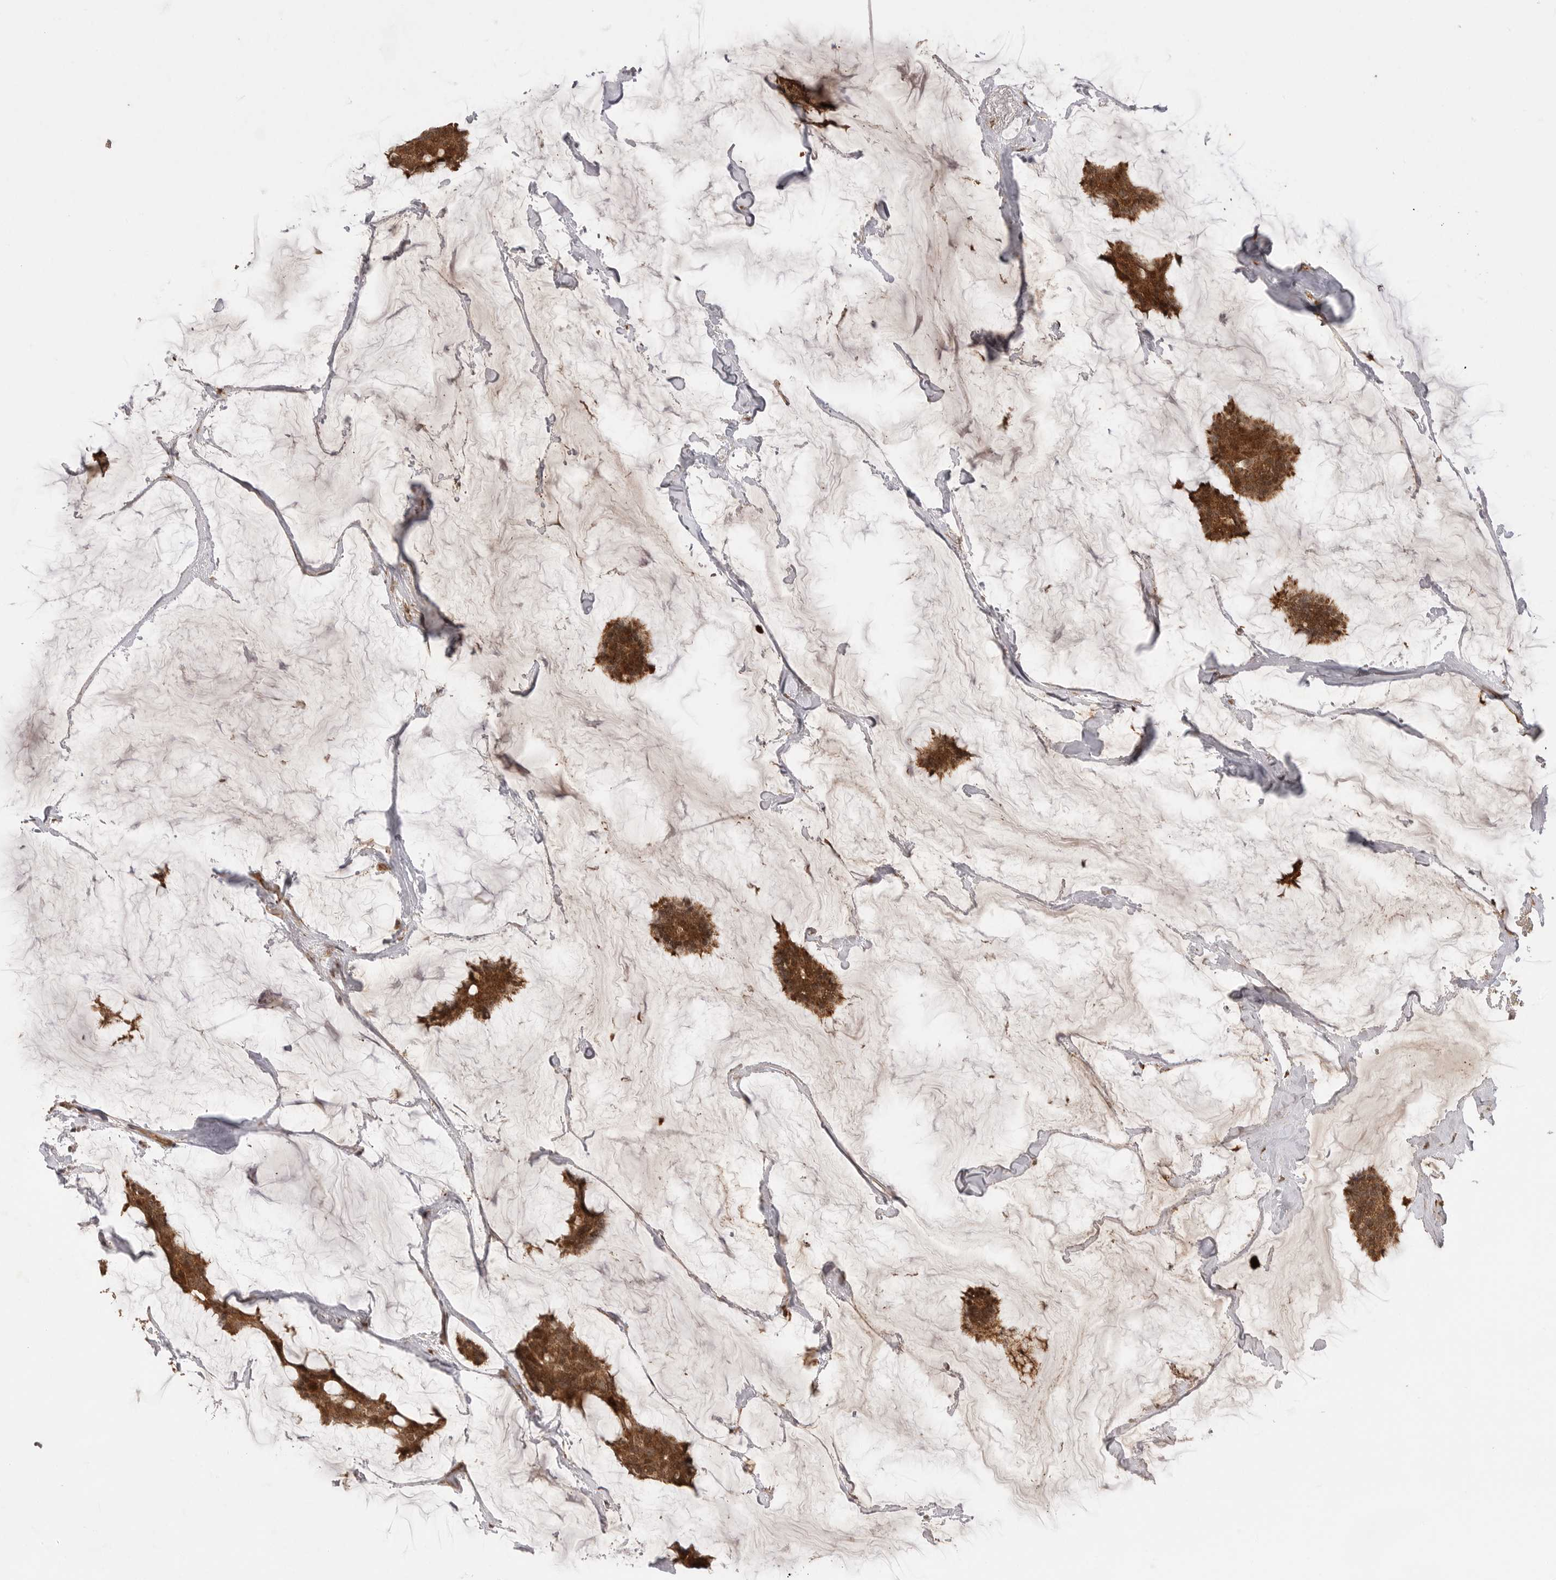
{"staining": {"intensity": "moderate", "quantity": ">75%", "location": "cytoplasmic/membranous,nuclear"}, "tissue": "breast cancer", "cell_type": "Tumor cells", "image_type": "cancer", "snomed": [{"axis": "morphology", "description": "Duct carcinoma"}, {"axis": "topography", "description": "Breast"}], "caption": "Breast cancer (infiltrating ductal carcinoma) stained for a protein (brown) exhibits moderate cytoplasmic/membranous and nuclear positive expression in about >75% of tumor cells.", "gene": "BOC", "patient": {"sex": "female", "age": 93}}